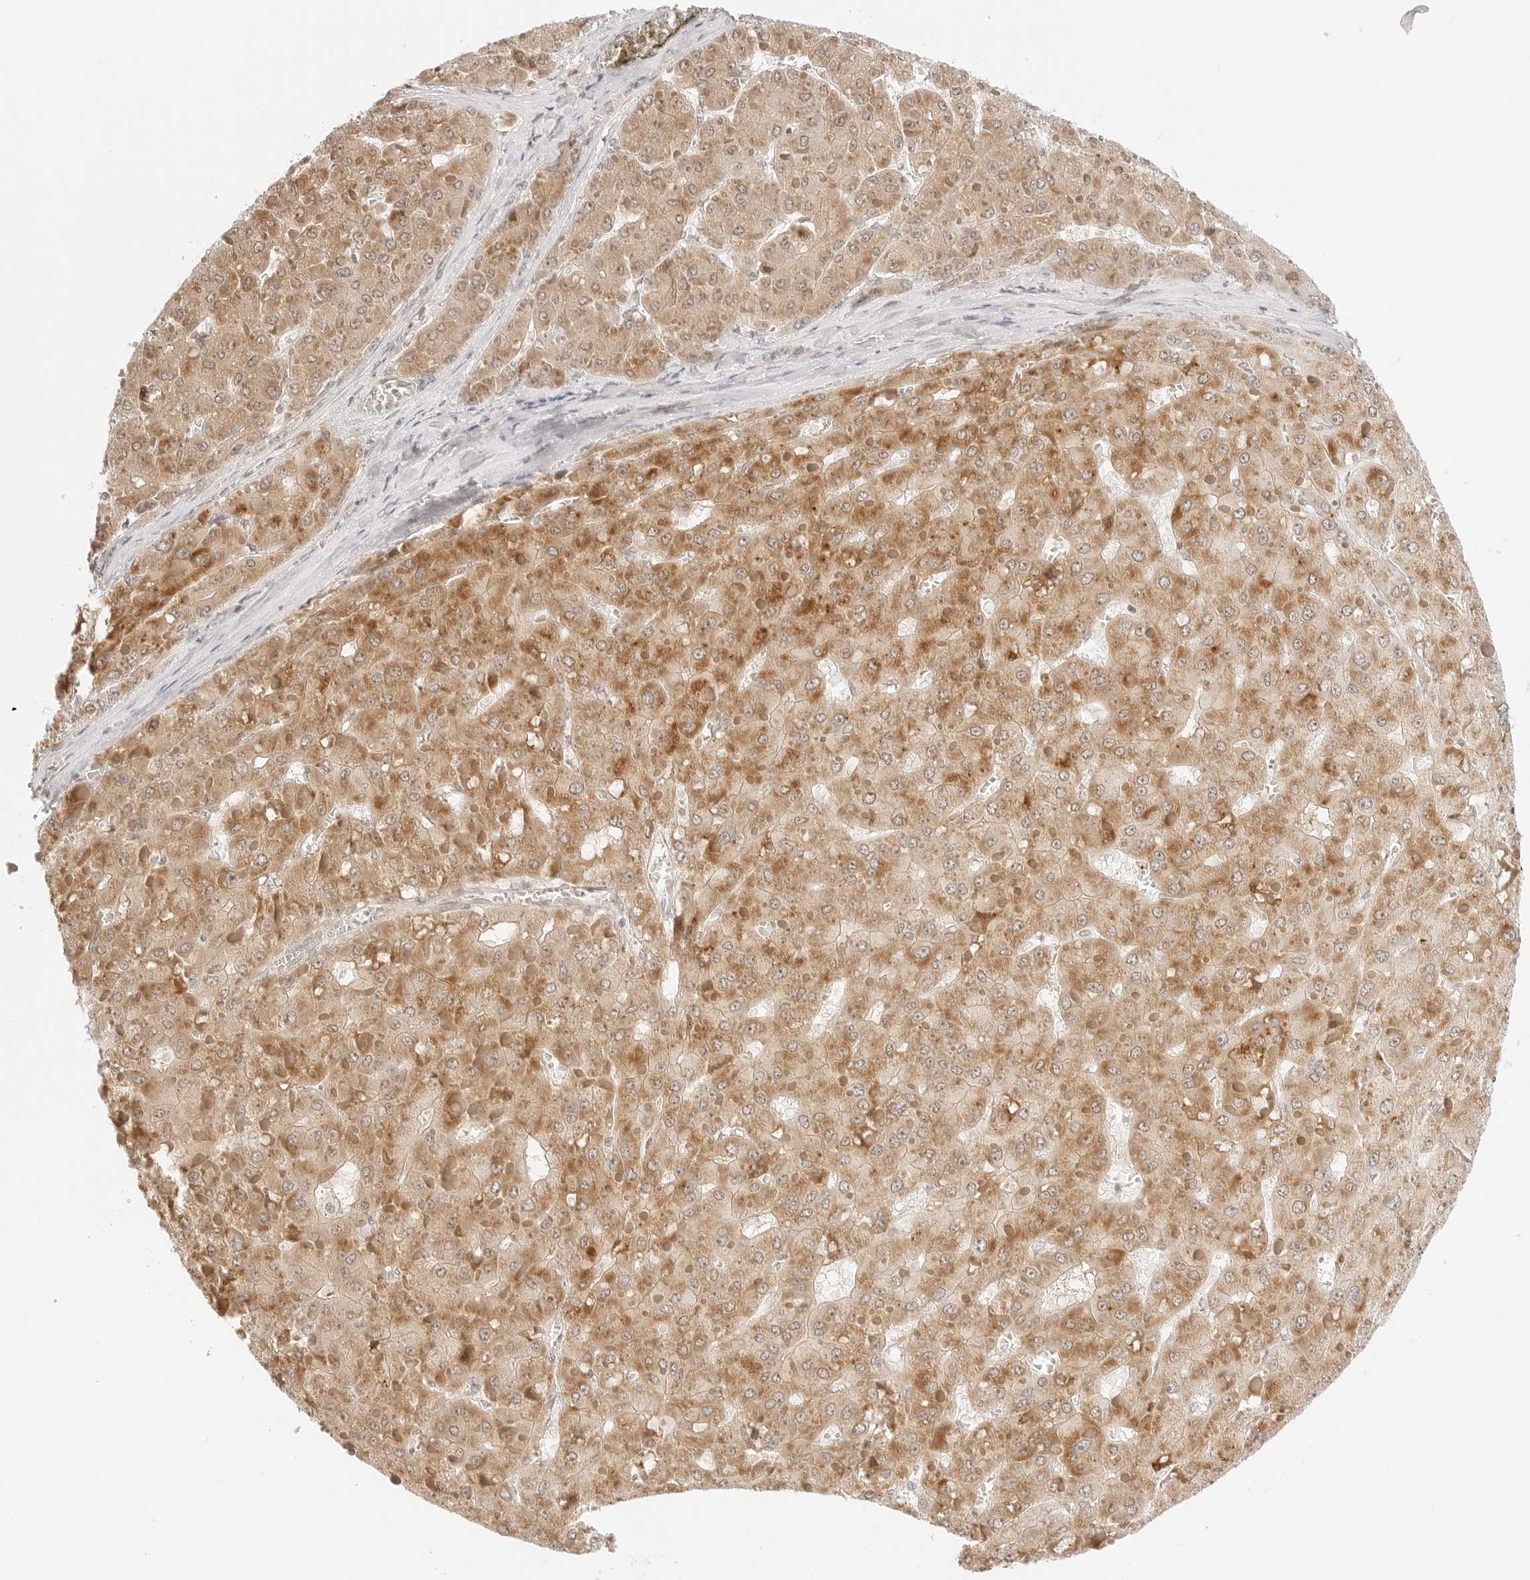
{"staining": {"intensity": "moderate", "quantity": ">75%", "location": "cytoplasmic/membranous"}, "tissue": "liver cancer", "cell_type": "Tumor cells", "image_type": "cancer", "snomed": [{"axis": "morphology", "description": "Carcinoma, Hepatocellular, NOS"}, {"axis": "topography", "description": "Liver"}], "caption": "Liver hepatocellular carcinoma stained with DAB IHC shows medium levels of moderate cytoplasmic/membranous positivity in approximately >75% of tumor cells.", "gene": "RPS6KL1", "patient": {"sex": "female", "age": 73}}